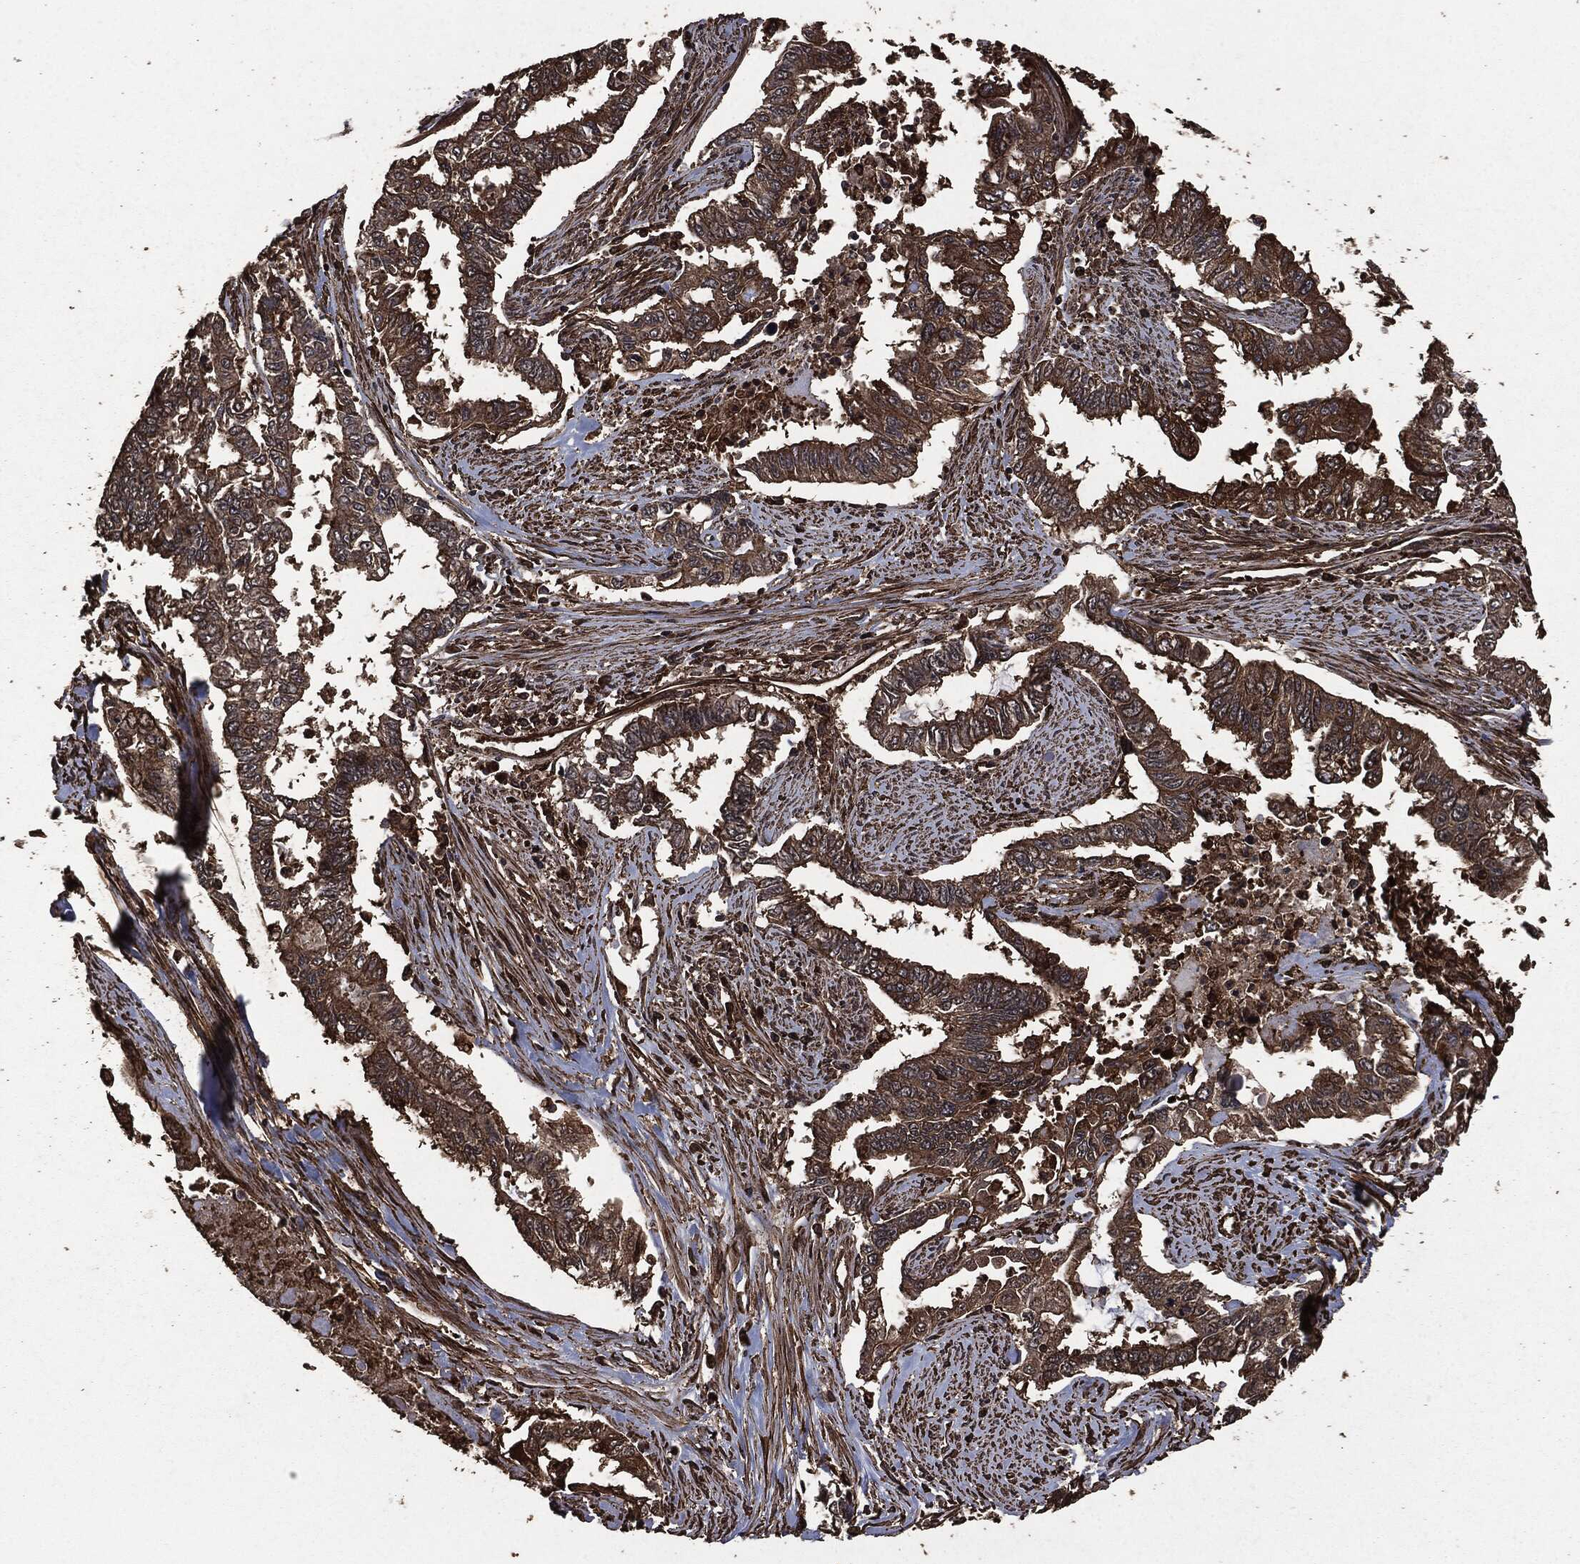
{"staining": {"intensity": "strong", "quantity": "25%-75%", "location": "cytoplasmic/membranous"}, "tissue": "endometrial cancer", "cell_type": "Tumor cells", "image_type": "cancer", "snomed": [{"axis": "morphology", "description": "Adenocarcinoma, NOS"}, {"axis": "topography", "description": "Uterus"}], "caption": "Immunohistochemistry micrograph of endometrial cancer (adenocarcinoma) stained for a protein (brown), which reveals high levels of strong cytoplasmic/membranous positivity in about 25%-75% of tumor cells.", "gene": "HRAS", "patient": {"sex": "female", "age": 59}}